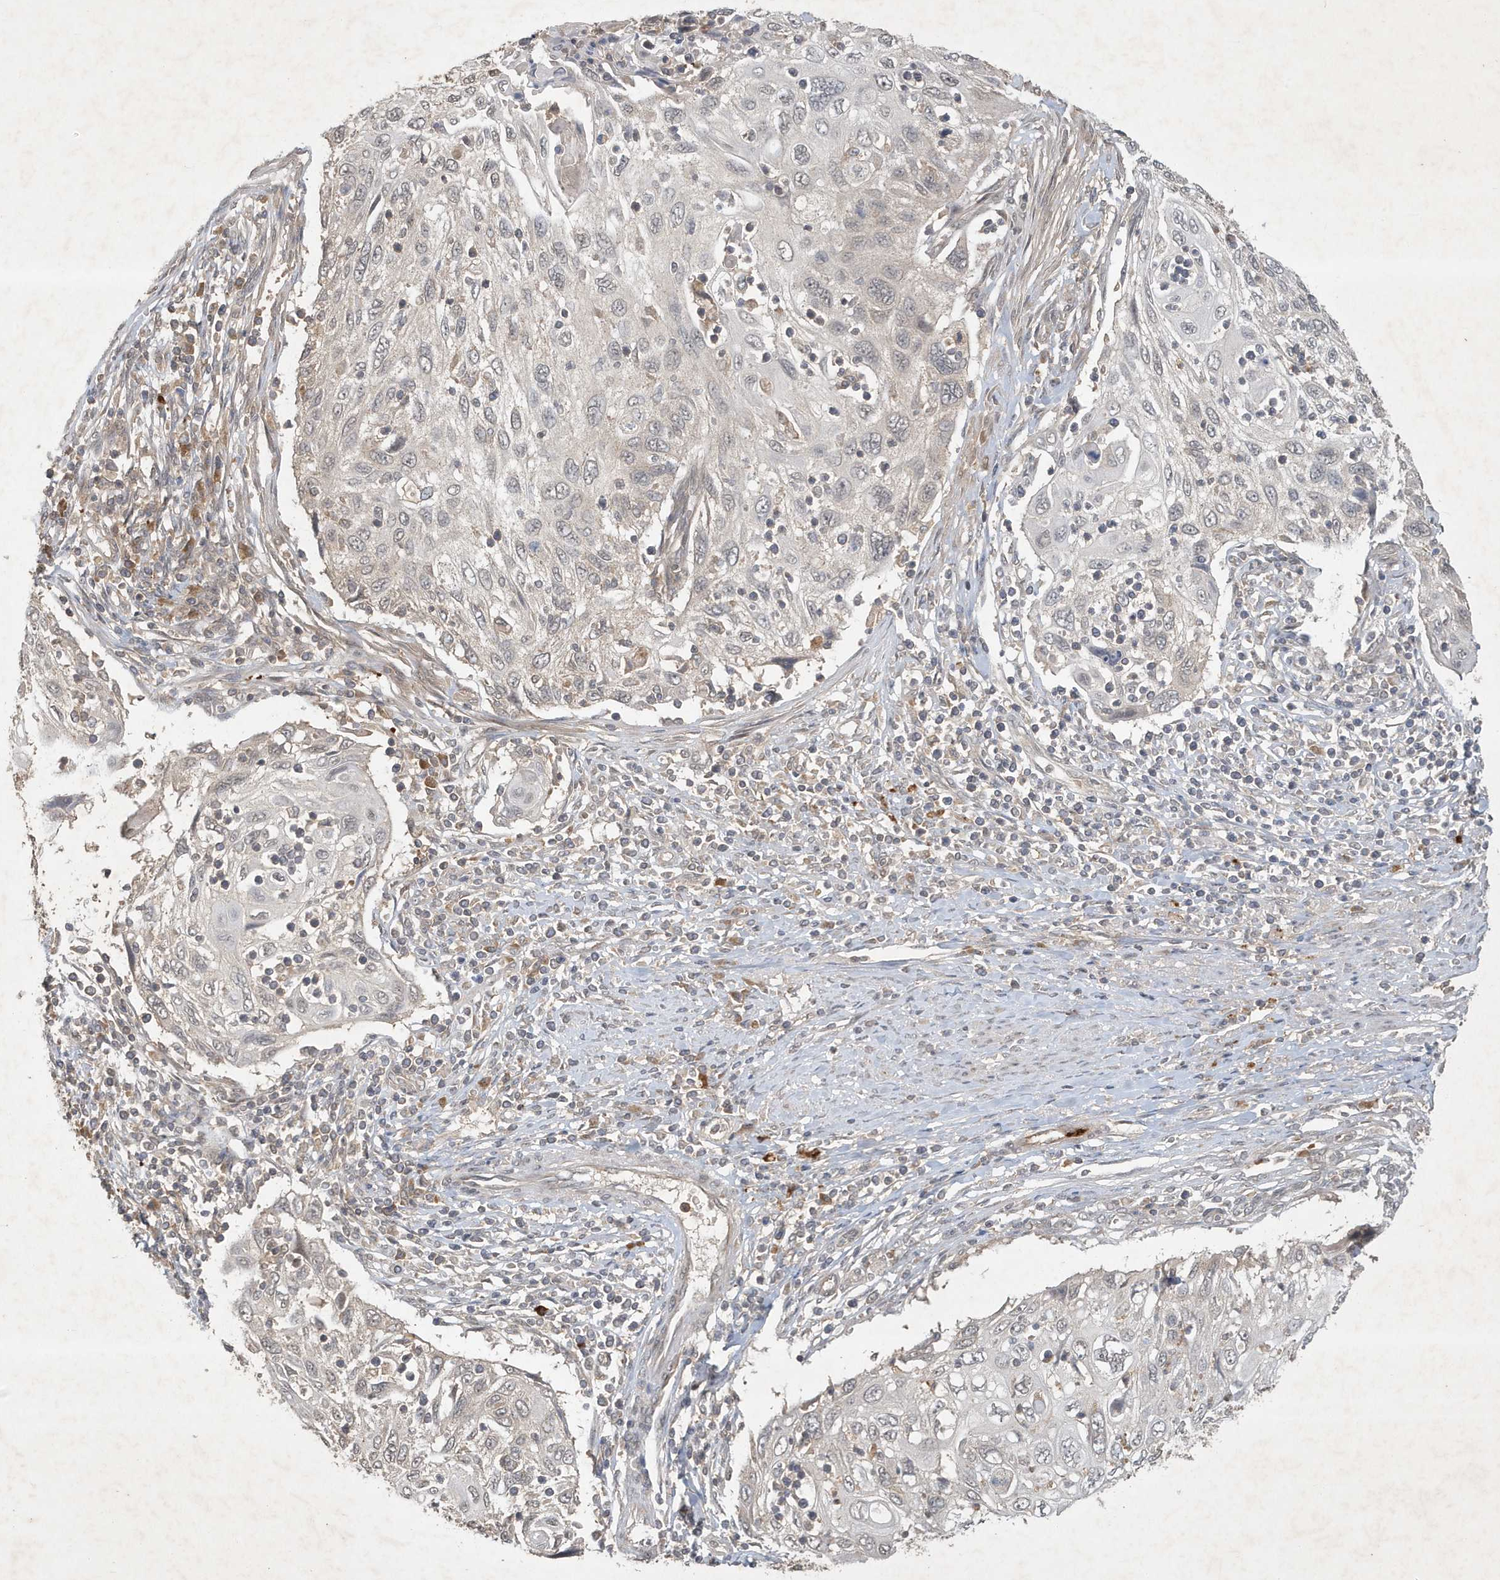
{"staining": {"intensity": "negative", "quantity": "none", "location": "none"}, "tissue": "cervical cancer", "cell_type": "Tumor cells", "image_type": "cancer", "snomed": [{"axis": "morphology", "description": "Squamous cell carcinoma, NOS"}, {"axis": "topography", "description": "Cervix"}], "caption": "DAB (3,3'-diaminobenzidine) immunohistochemical staining of human cervical cancer shows no significant positivity in tumor cells.", "gene": "ABCB9", "patient": {"sex": "female", "age": 70}}